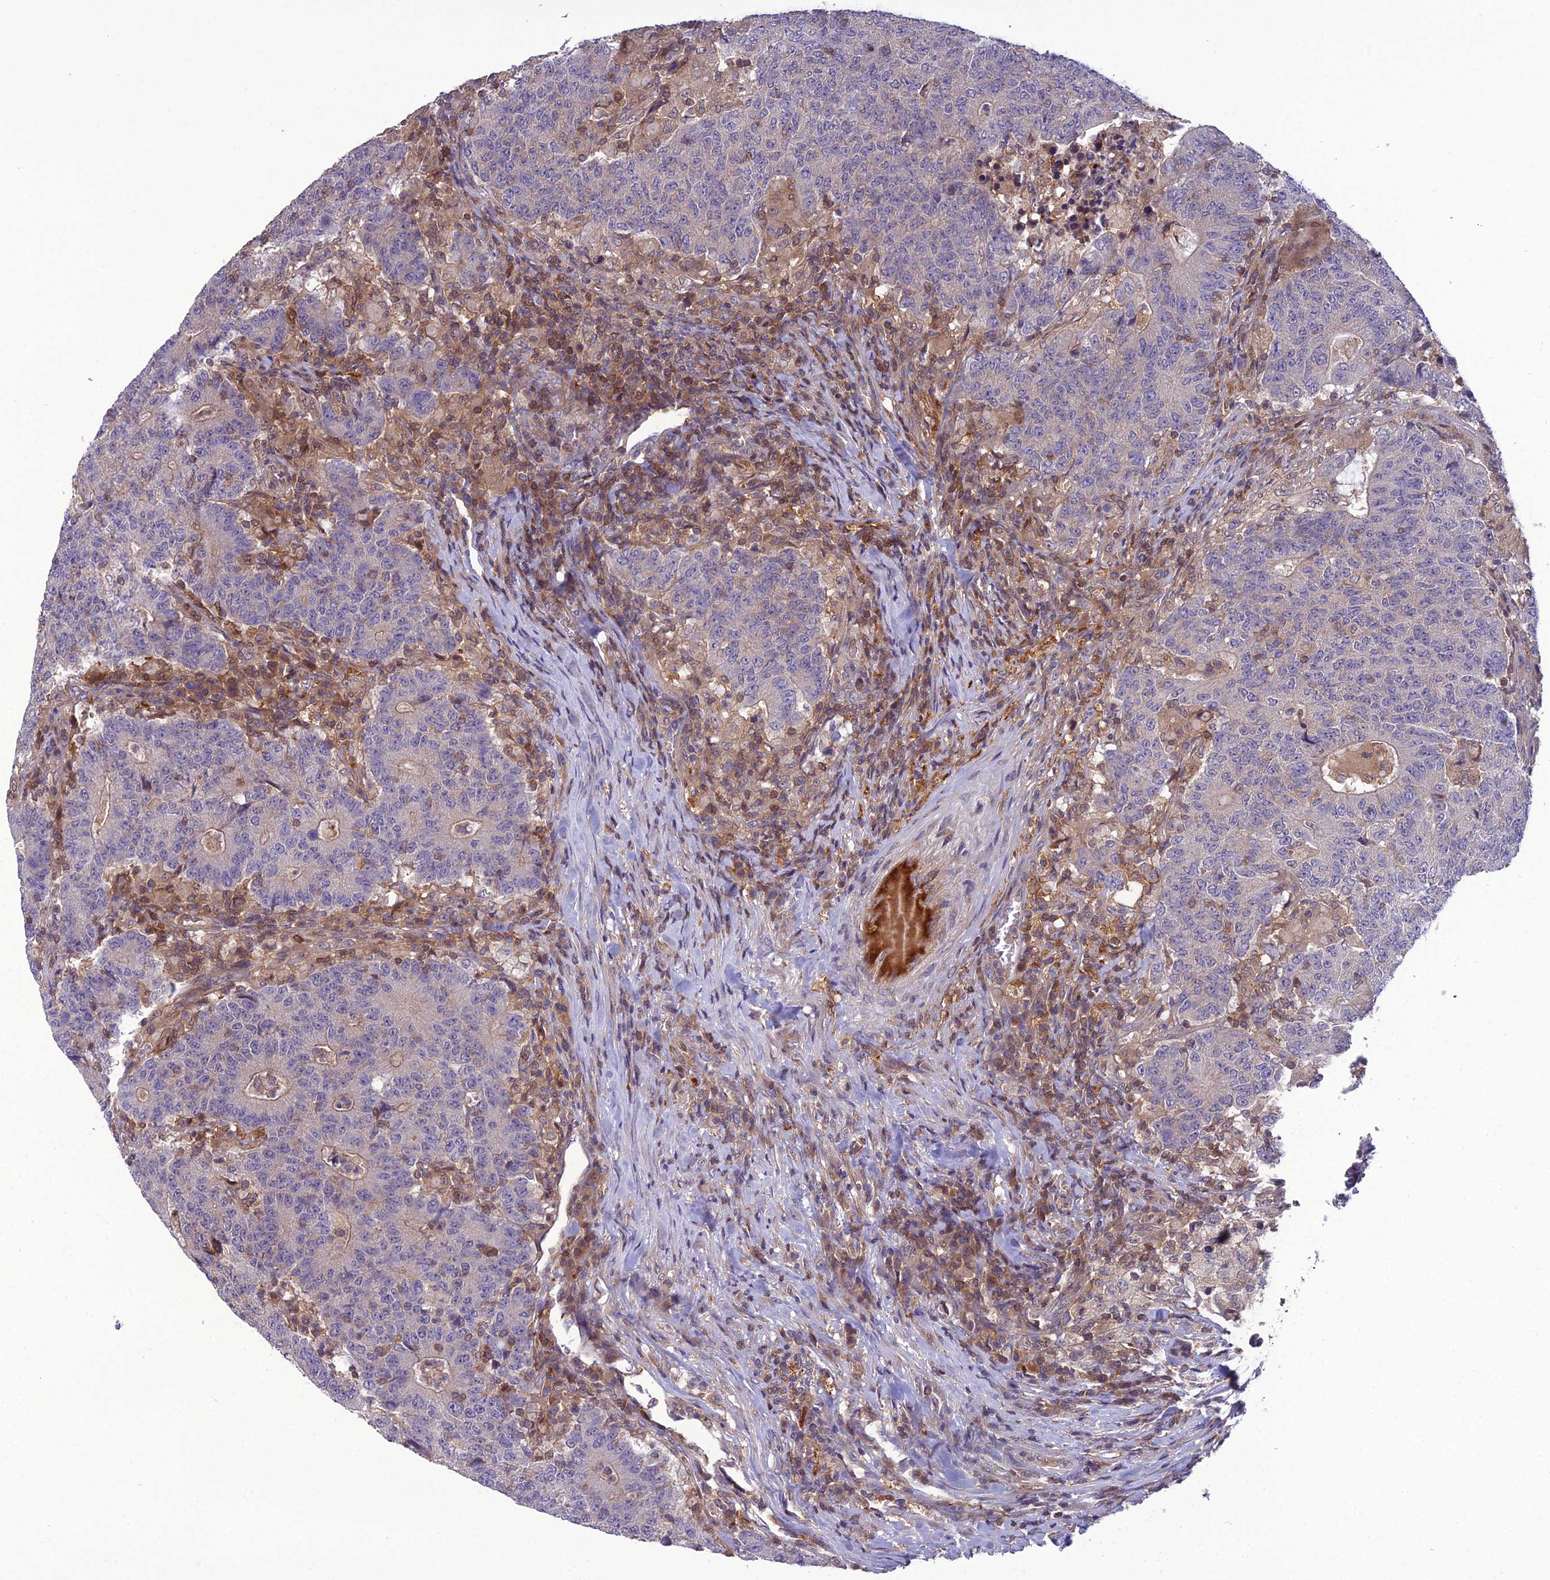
{"staining": {"intensity": "weak", "quantity": "<25%", "location": "cytoplasmic/membranous"}, "tissue": "colorectal cancer", "cell_type": "Tumor cells", "image_type": "cancer", "snomed": [{"axis": "morphology", "description": "Adenocarcinoma, NOS"}, {"axis": "topography", "description": "Colon"}], "caption": "Tumor cells show no significant staining in adenocarcinoma (colorectal).", "gene": "GDF6", "patient": {"sex": "female", "age": 75}}